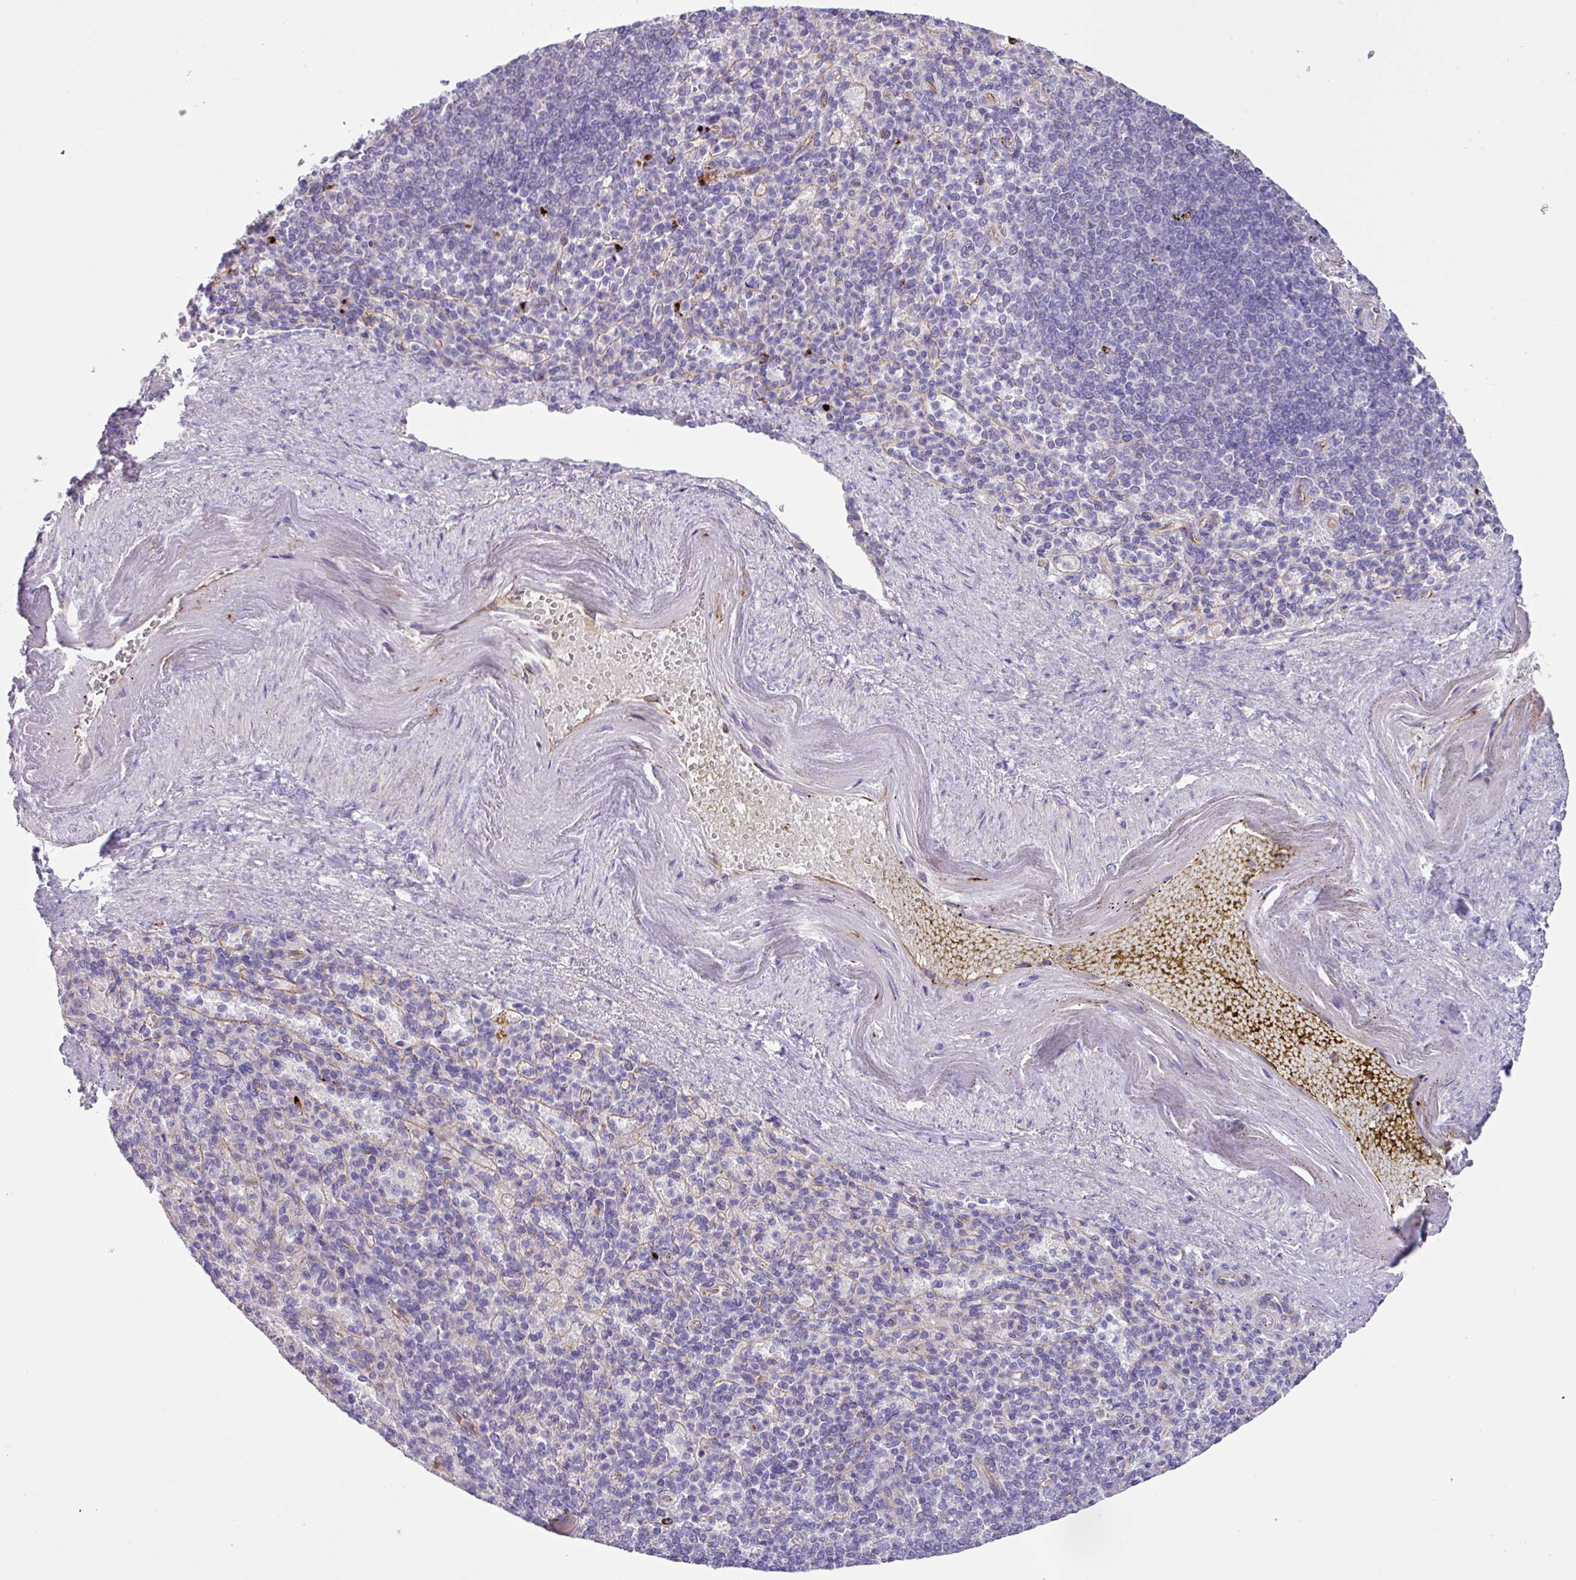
{"staining": {"intensity": "negative", "quantity": "none", "location": "none"}, "tissue": "spleen", "cell_type": "Cells in red pulp", "image_type": "normal", "snomed": [{"axis": "morphology", "description": "Normal tissue, NOS"}, {"axis": "topography", "description": "Spleen"}], "caption": "Spleen was stained to show a protein in brown. There is no significant positivity in cells in red pulp.", "gene": "MRM2", "patient": {"sex": "female", "age": 74}}